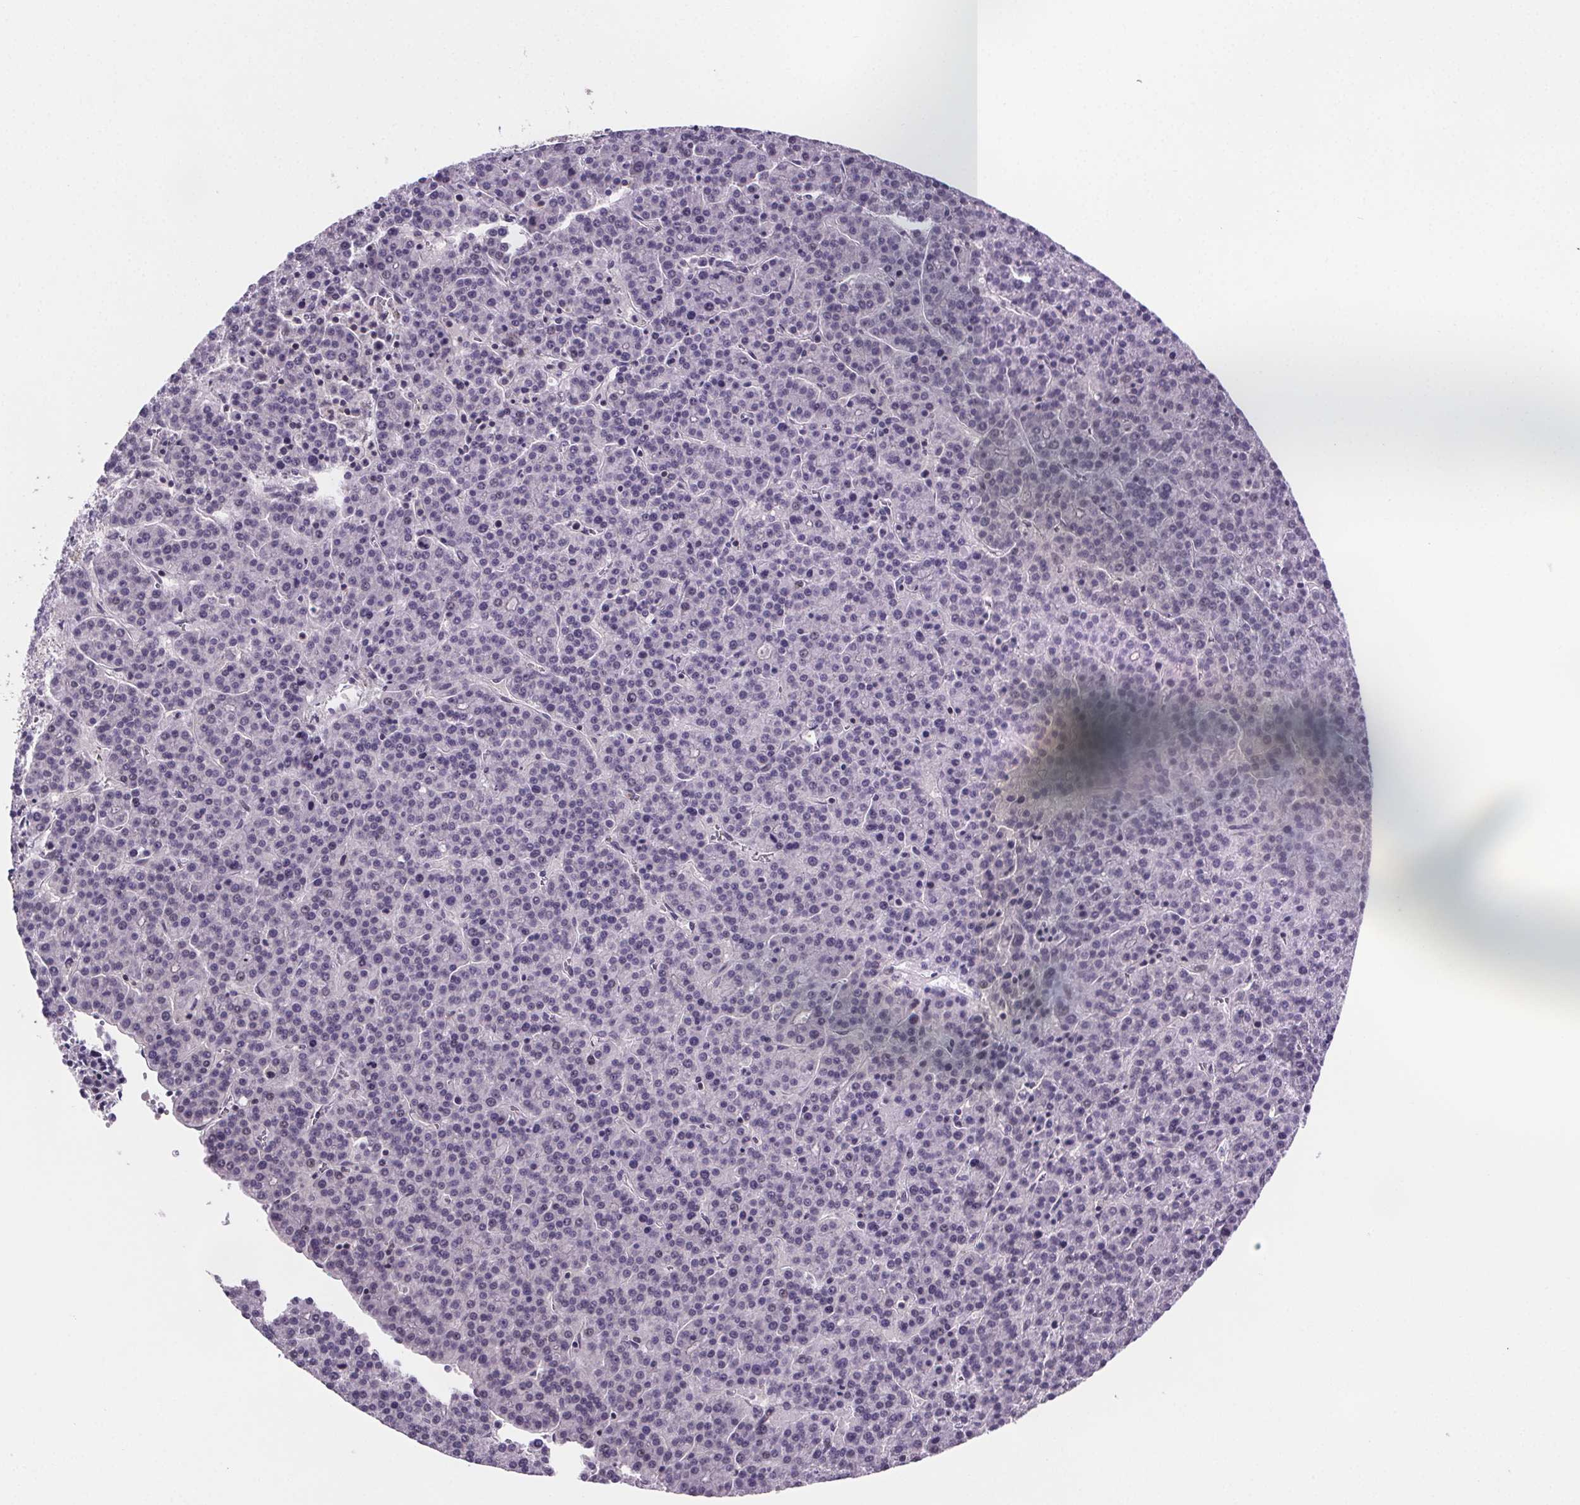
{"staining": {"intensity": "negative", "quantity": "none", "location": "none"}, "tissue": "liver cancer", "cell_type": "Tumor cells", "image_type": "cancer", "snomed": [{"axis": "morphology", "description": "Carcinoma, Hepatocellular, NOS"}, {"axis": "topography", "description": "Liver"}], "caption": "A high-resolution micrograph shows IHC staining of hepatocellular carcinoma (liver), which shows no significant staining in tumor cells.", "gene": "TTC12", "patient": {"sex": "female", "age": 58}}